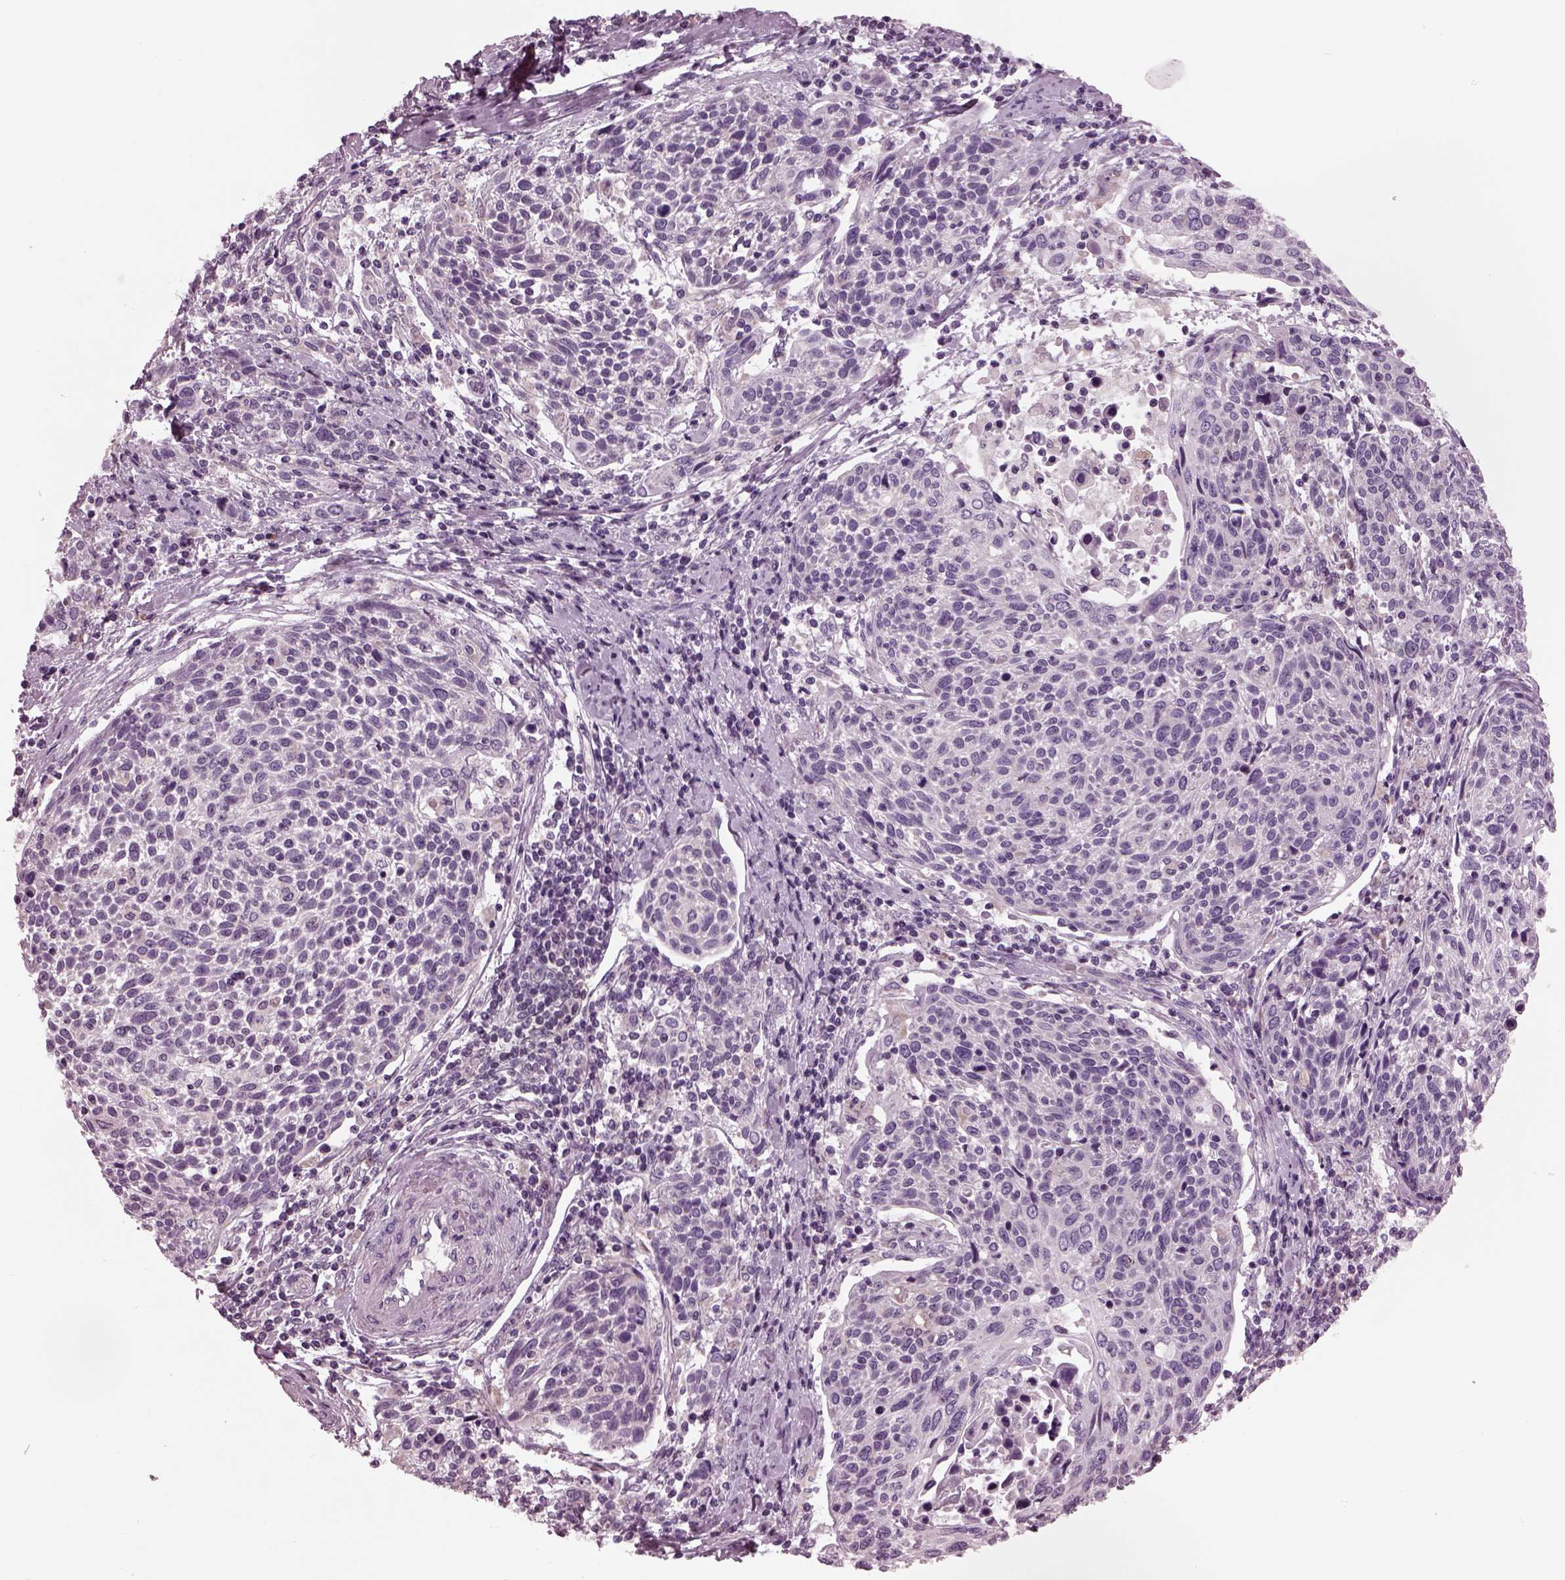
{"staining": {"intensity": "negative", "quantity": "none", "location": "none"}, "tissue": "cervical cancer", "cell_type": "Tumor cells", "image_type": "cancer", "snomed": [{"axis": "morphology", "description": "Squamous cell carcinoma, NOS"}, {"axis": "topography", "description": "Cervix"}], "caption": "Tumor cells show no significant protein staining in squamous cell carcinoma (cervical).", "gene": "AP4M1", "patient": {"sex": "female", "age": 61}}